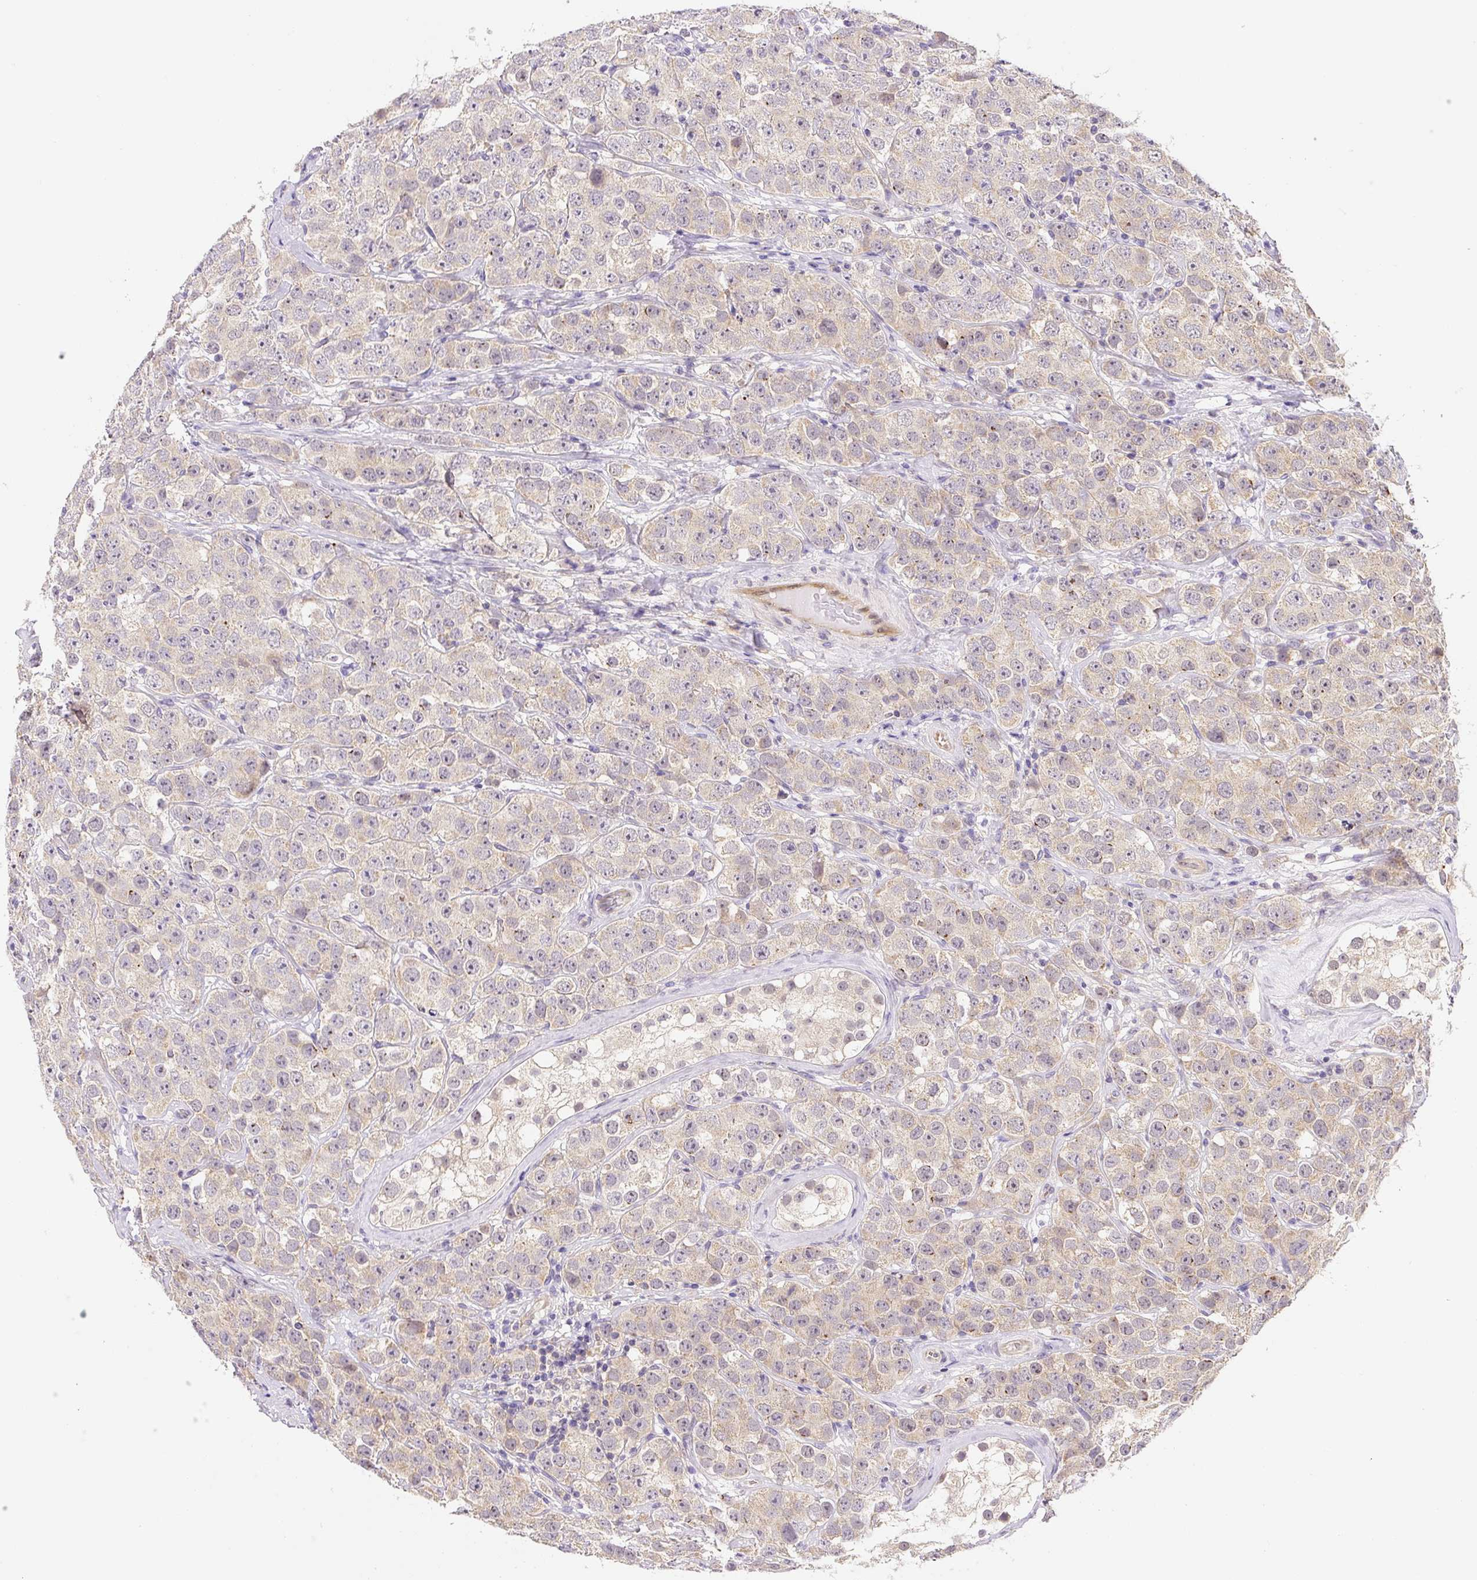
{"staining": {"intensity": "negative", "quantity": "none", "location": "none"}, "tissue": "testis cancer", "cell_type": "Tumor cells", "image_type": "cancer", "snomed": [{"axis": "morphology", "description": "Seminoma, NOS"}, {"axis": "topography", "description": "Testis"}], "caption": "This is an immunohistochemistry (IHC) histopathology image of human testis seminoma. There is no staining in tumor cells.", "gene": "PLA2G4A", "patient": {"sex": "male", "age": 28}}